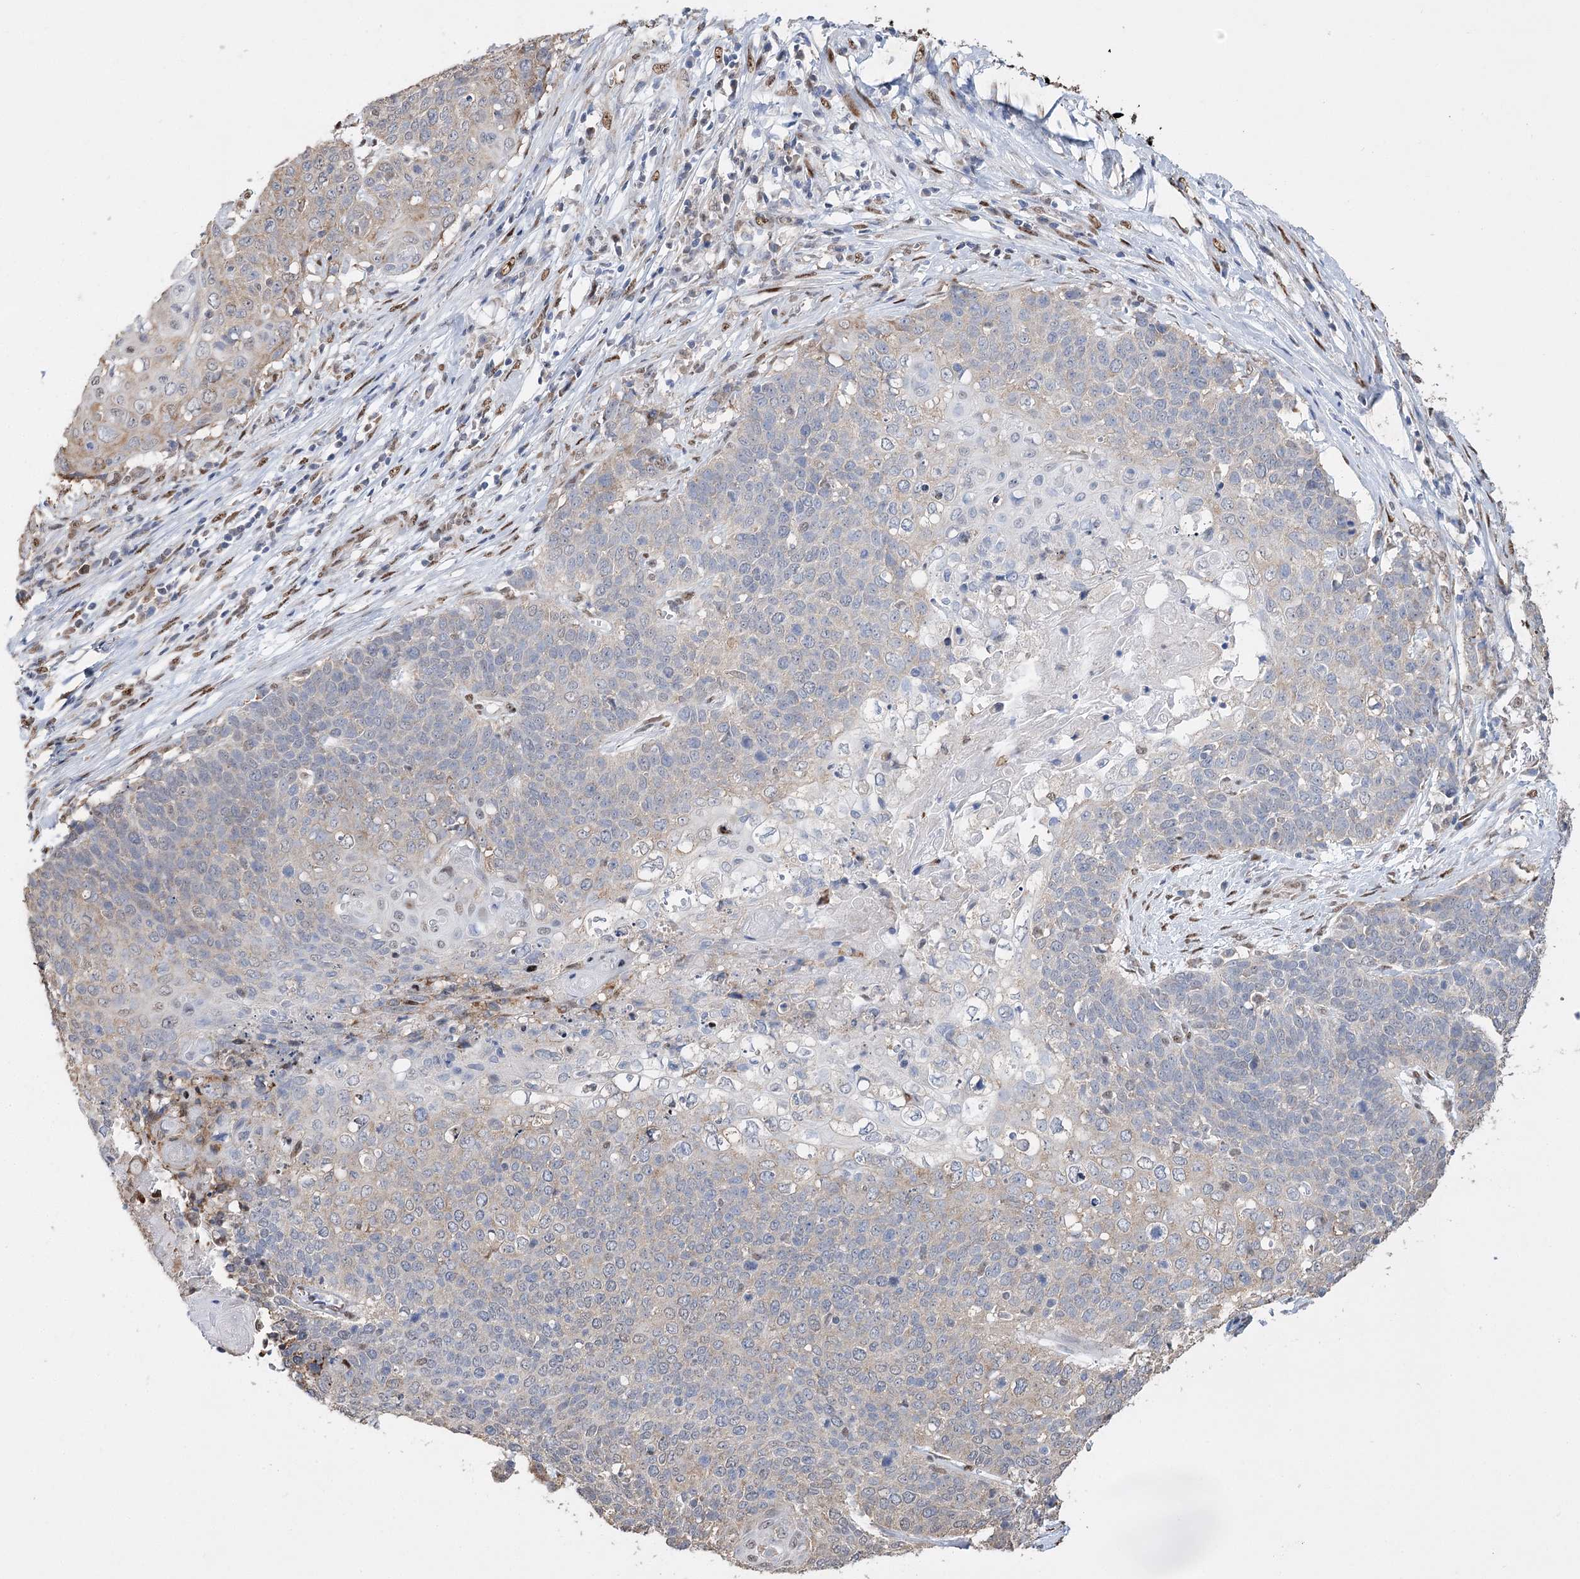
{"staining": {"intensity": "weak", "quantity": "<25%", "location": "cytoplasmic/membranous"}, "tissue": "cervical cancer", "cell_type": "Tumor cells", "image_type": "cancer", "snomed": [{"axis": "morphology", "description": "Squamous cell carcinoma, NOS"}, {"axis": "topography", "description": "Cervix"}], "caption": "IHC of human squamous cell carcinoma (cervical) displays no staining in tumor cells.", "gene": "NFU1", "patient": {"sex": "female", "age": 39}}